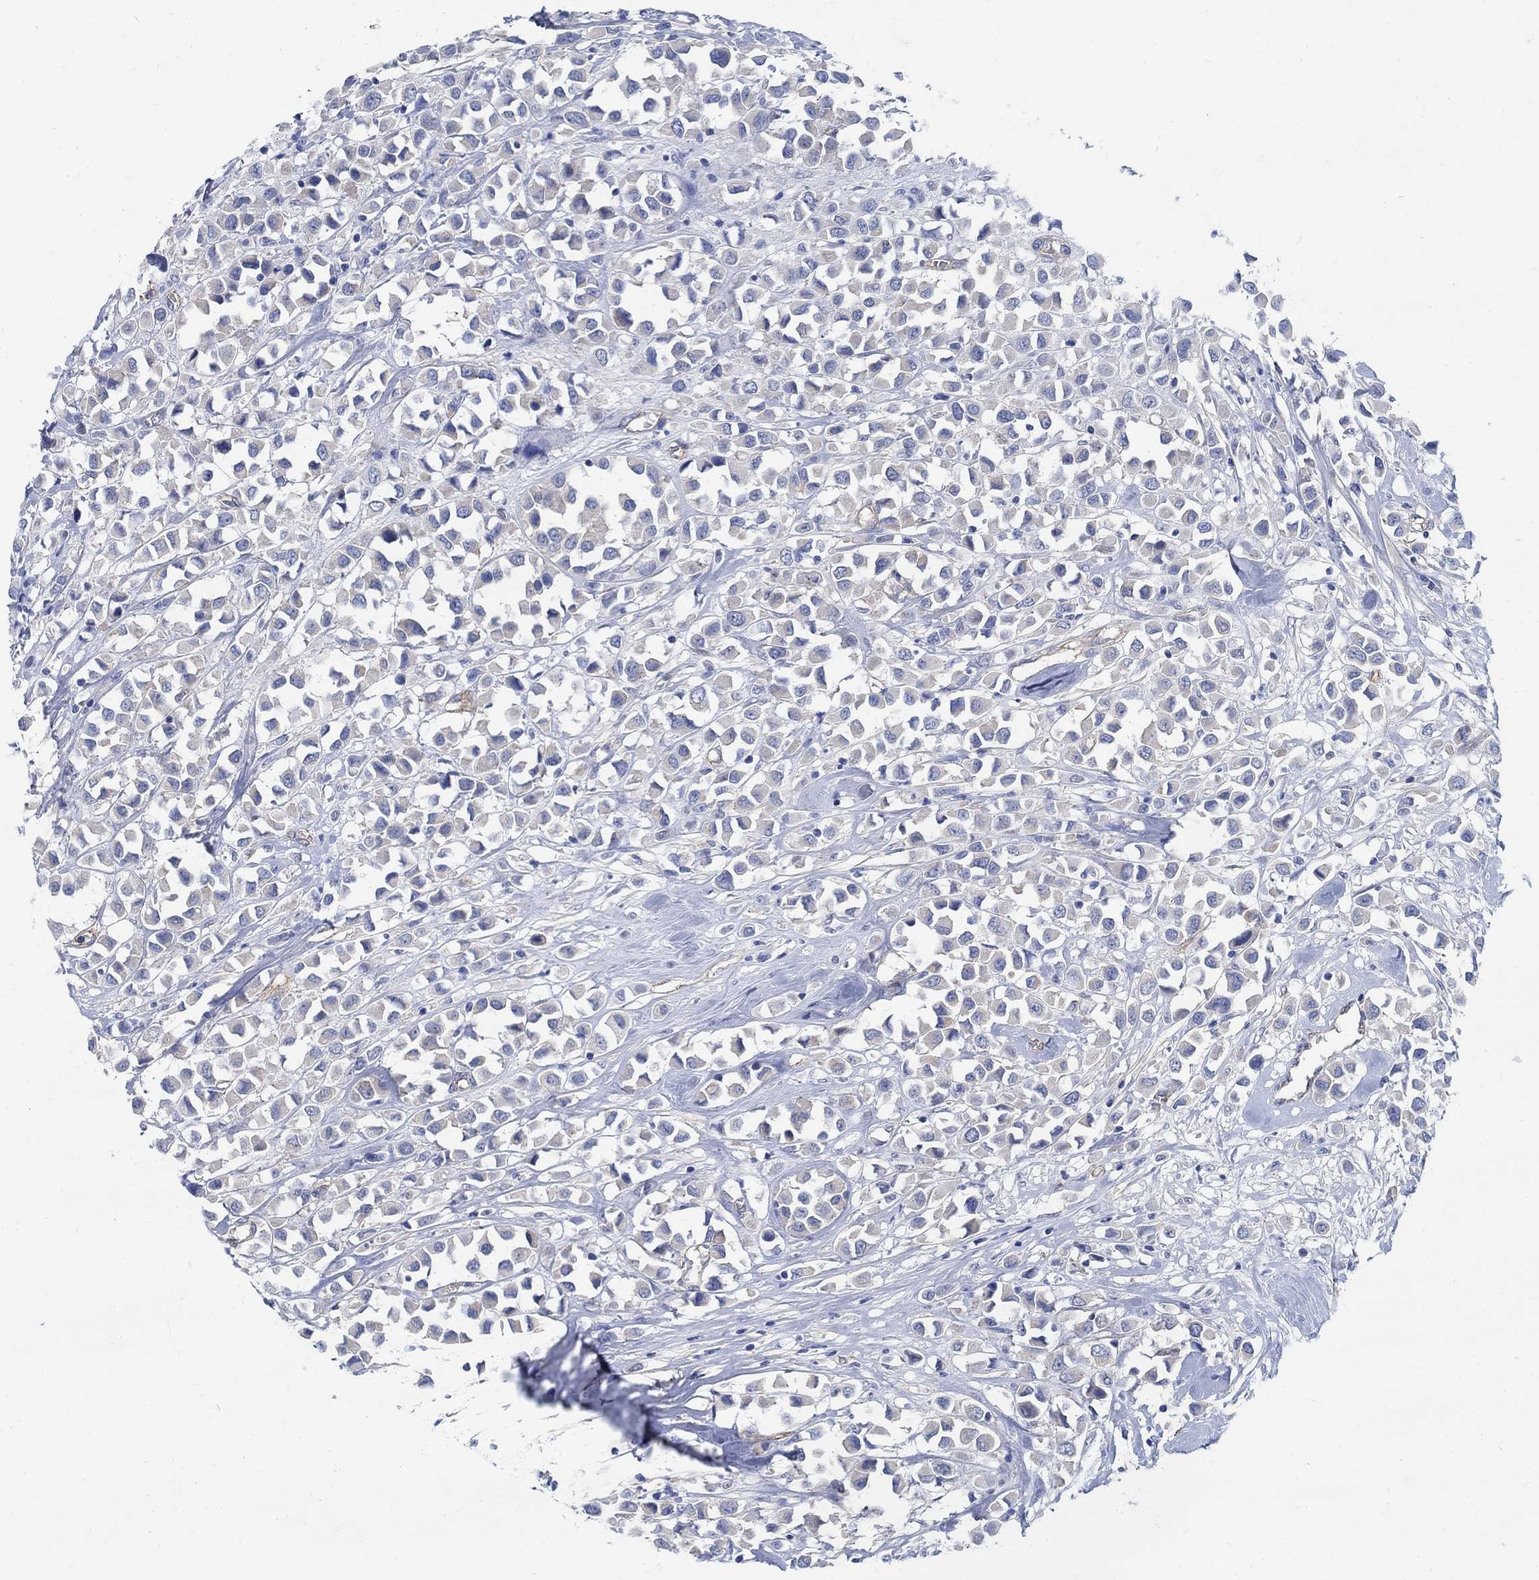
{"staining": {"intensity": "negative", "quantity": "none", "location": "none"}, "tissue": "breast cancer", "cell_type": "Tumor cells", "image_type": "cancer", "snomed": [{"axis": "morphology", "description": "Duct carcinoma"}, {"axis": "topography", "description": "Breast"}], "caption": "High magnification brightfield microscopy of invasive ductal carcinoma (breast) stained with DAB (3,3'-diaminobenzidine) (brown) and counterstained with hematoxylin (blue): tumor cells show no significant staining.", "gene": "TMEM198", "patient": {"sex": "female", "age": 61}}